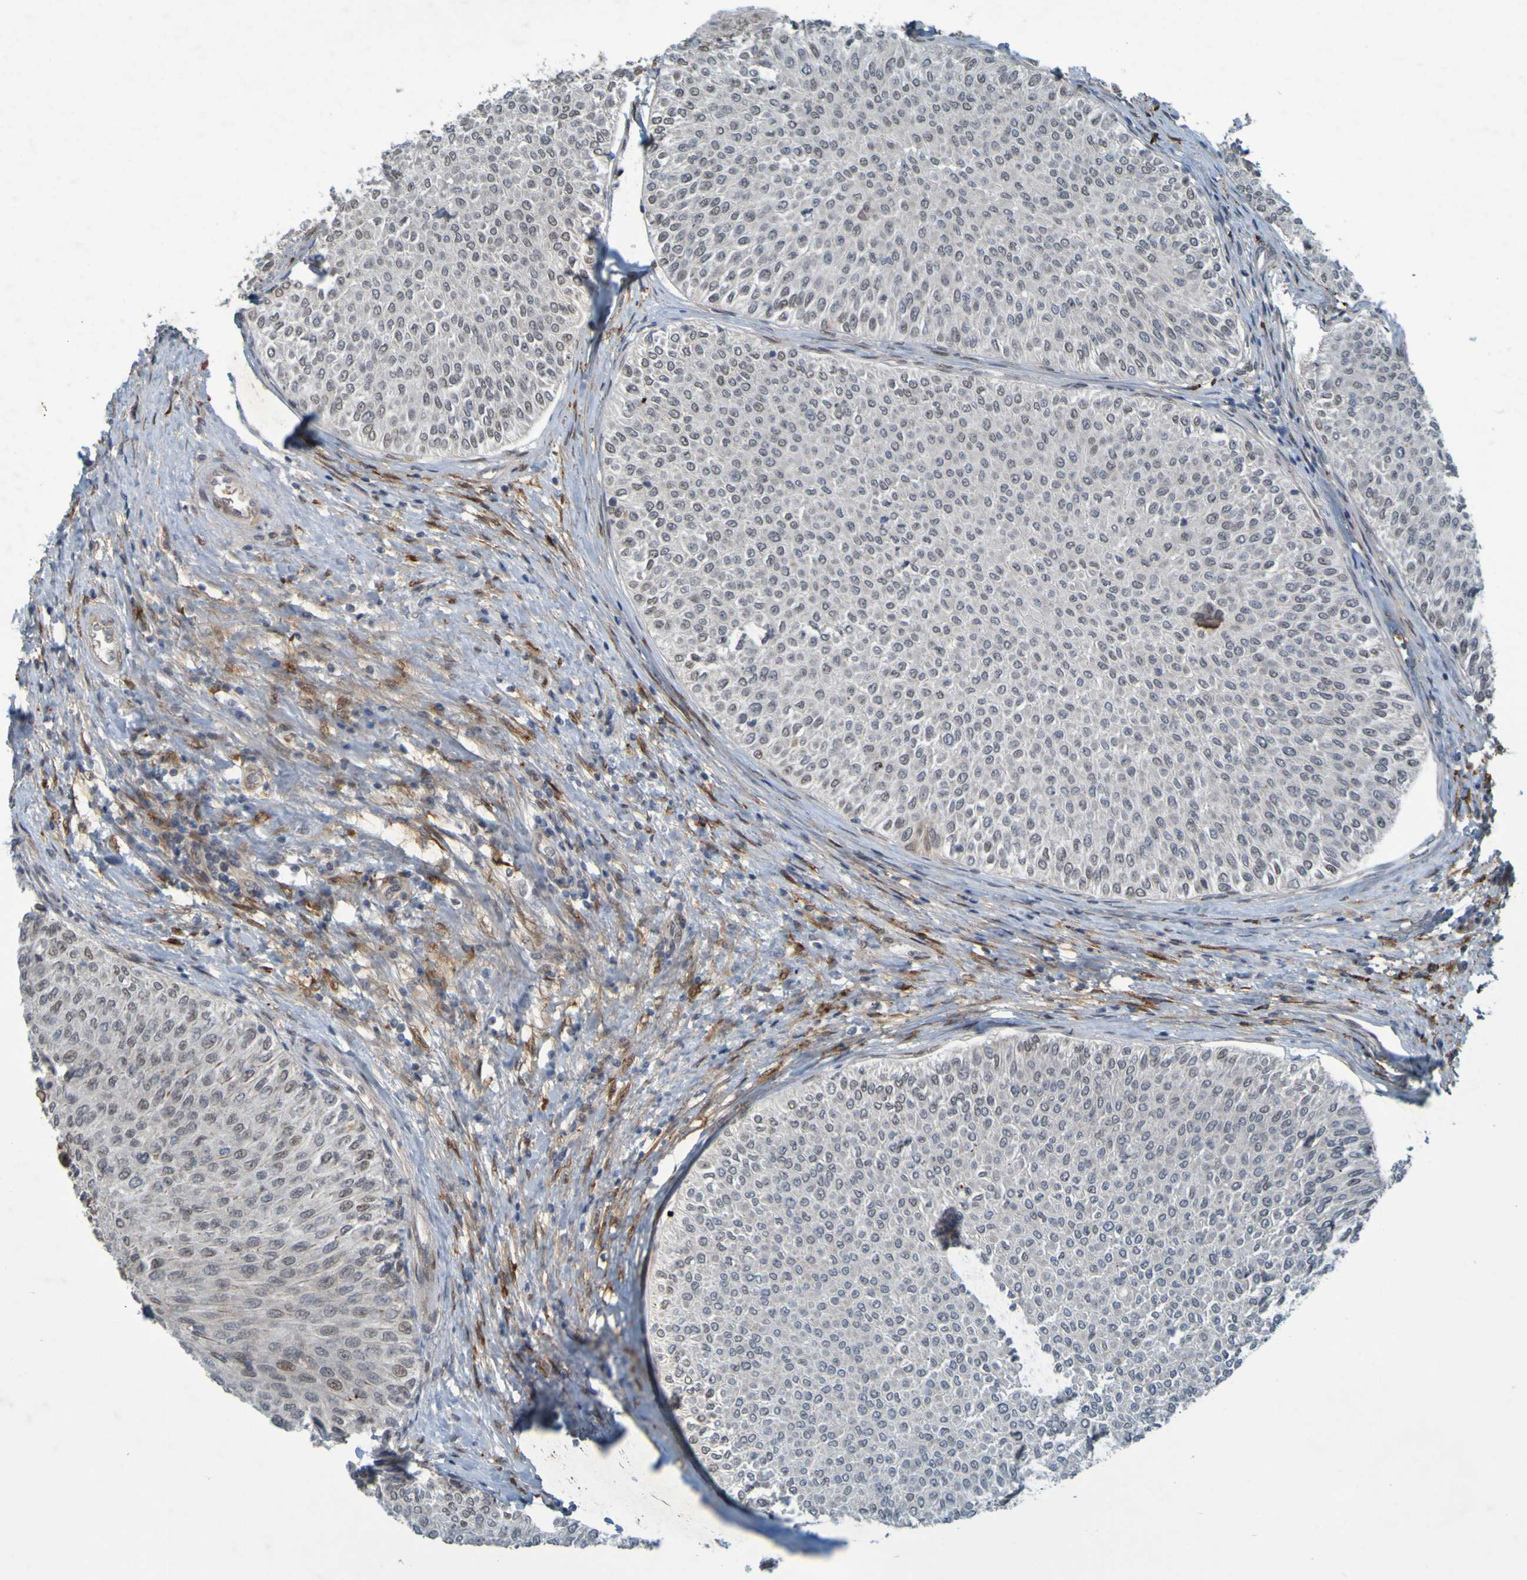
{"staining": {"intensity": "weak", "quantity": "<25%", "location": "nuclear"}, "tissue": "urothelial cancer", "cell_type": "Tumor cells", "image_type": "cancer", "snomed": [{"axis": "morphology", "description": "Urothelial carcinoma, Low grade"}, {"axis": "topography", "description": "Urinary bladder"}], "caption": "Human urothelial cancer stained for a protein using immunohistochemistry shows no expression in tumor cells.", "gene": "MCPH1", "patient": {"sex": "male", "age": 78}}